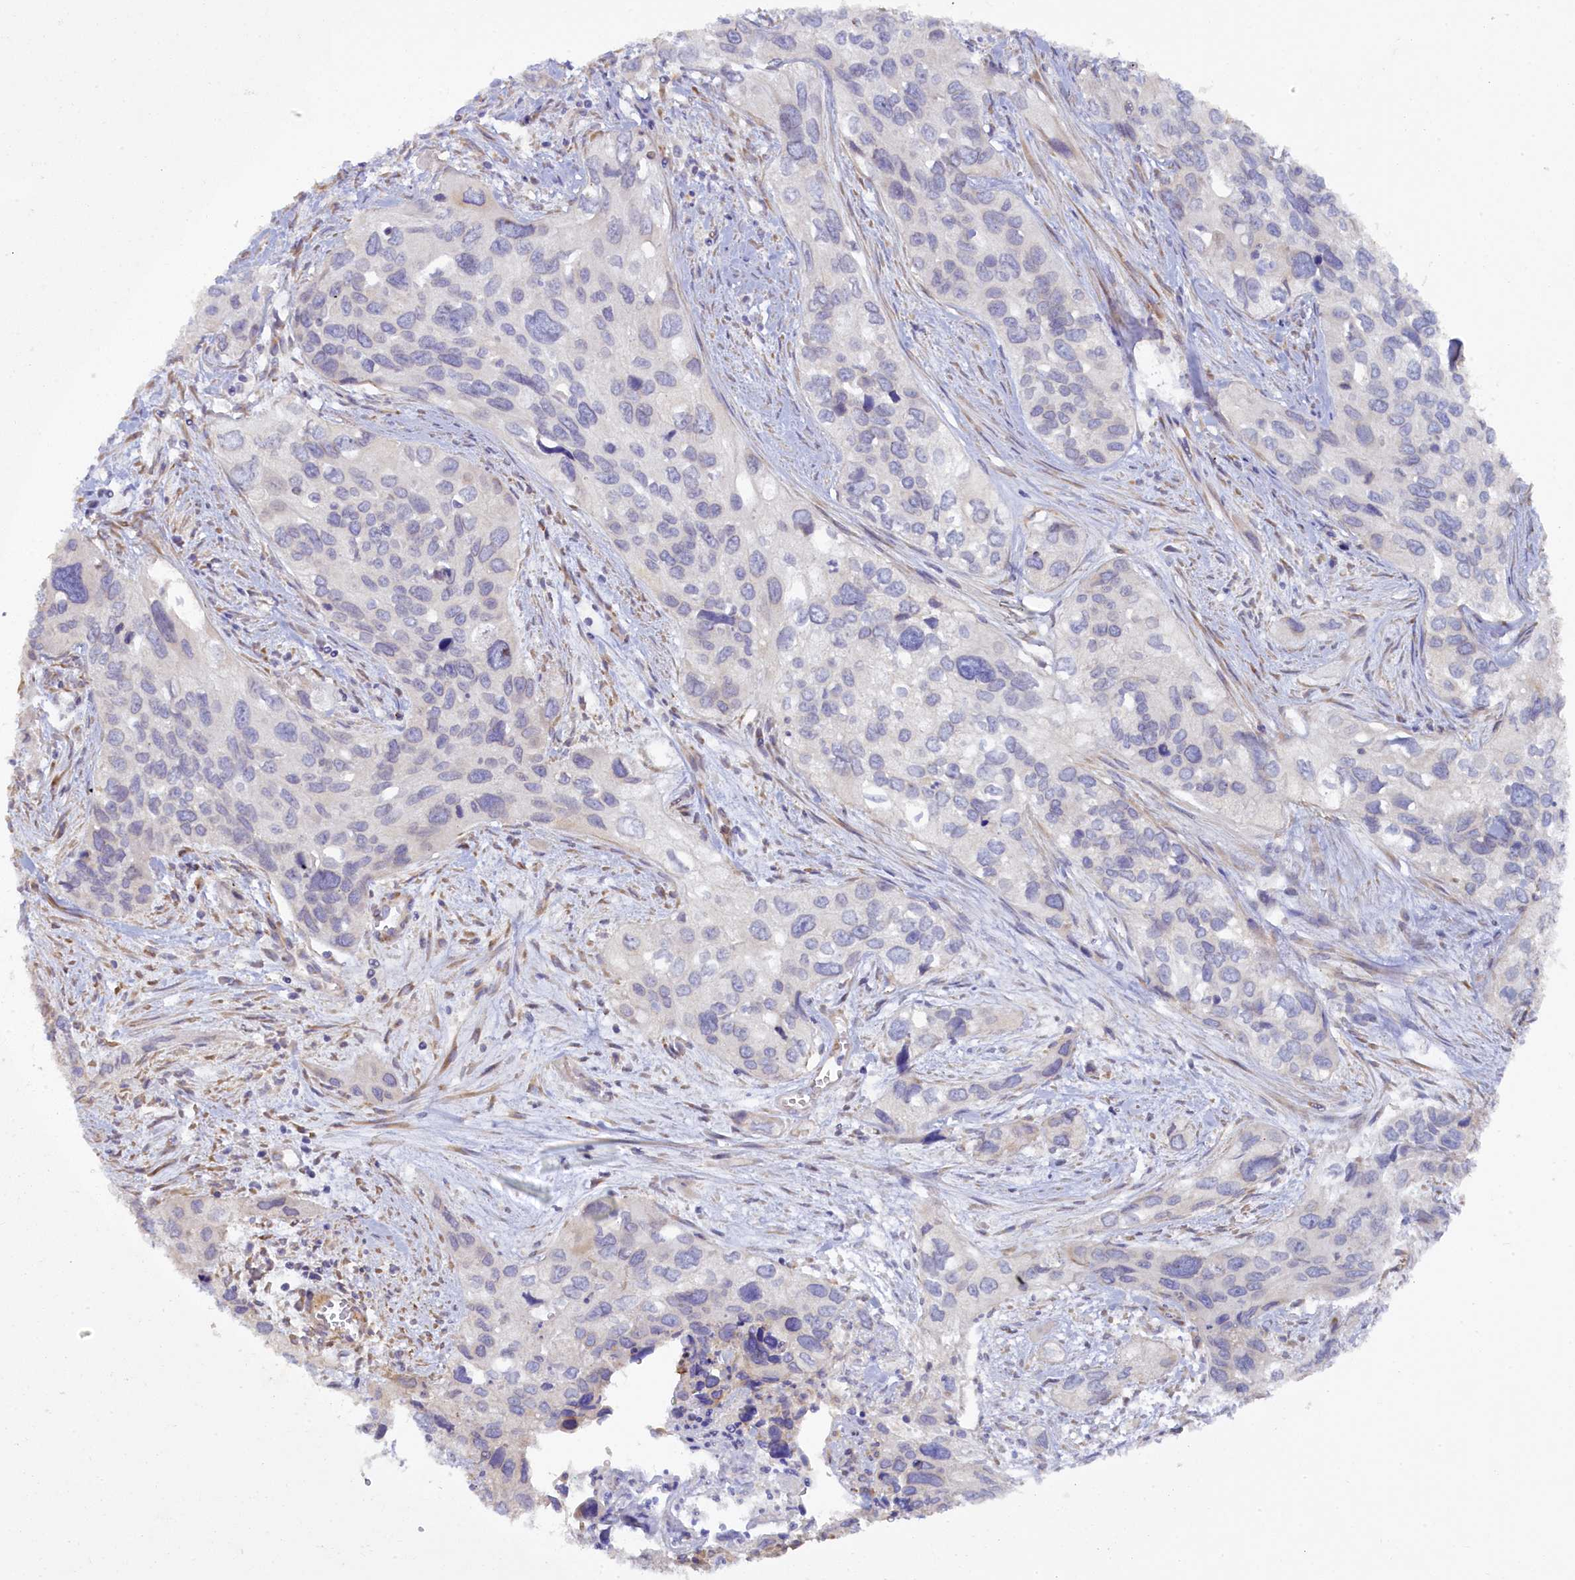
{"staining": {"intensity": "negative", "quantity": "none", "location": "none"}, "tissue": "cervical cancer", "cell_type": "Tumor cells", "image_type": "cancer", "snomed": [{"axis": "morphology", "description": "Squamous cell carcinoma, NOS"}, {"axis": "topography", "description": "Cervix"}], "caption": "Histopathology image shows no significant protein positivity in tumor cells of cervical cancer. The staining was performed using DAB (3,3'-diaminobenzidine) to visualize the protein expression in brown, while the nuclei were stained in blue with hematoxylin (Magnification: 20x).", "gene": "POGLUT3", "patient": {"sex": "female", "age": 55}}